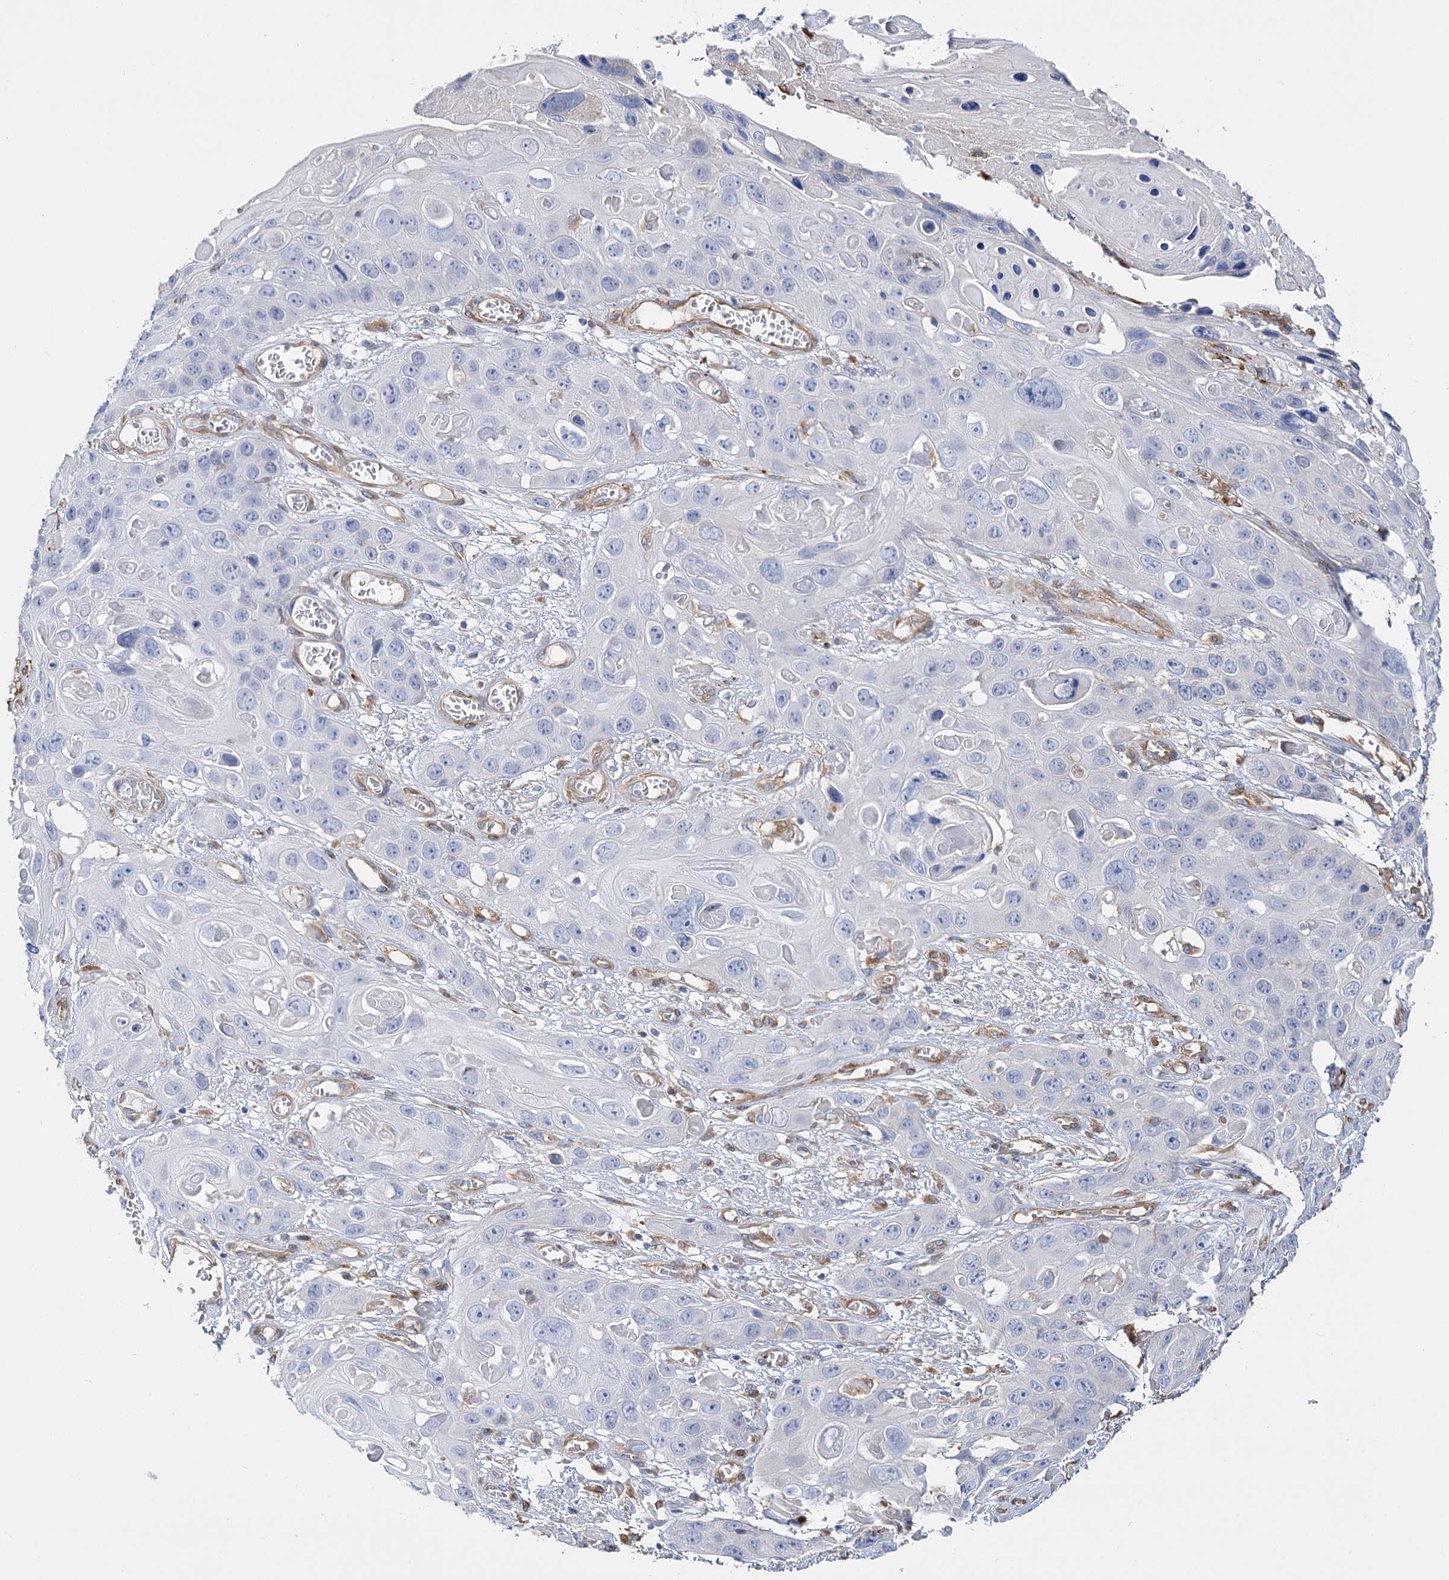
{"staining": {"intensity": "negative", "quantity": "none", "location": "none"}, "tissue": "skin cancer", "cell_type": "Tumor cells", "image_type": "cancer", "snomed": [{"axis": "morphology", "description": "Squamous cell carcinoma, NOS"}, {"axis": "topography", "description": "Skin"}], "caption": "Tumor cells are negative for protein expression in human skin cancer (squamous cell carcinoma).", "gene": "GUSB", "patient": {"sex": "male", "age": 55}}